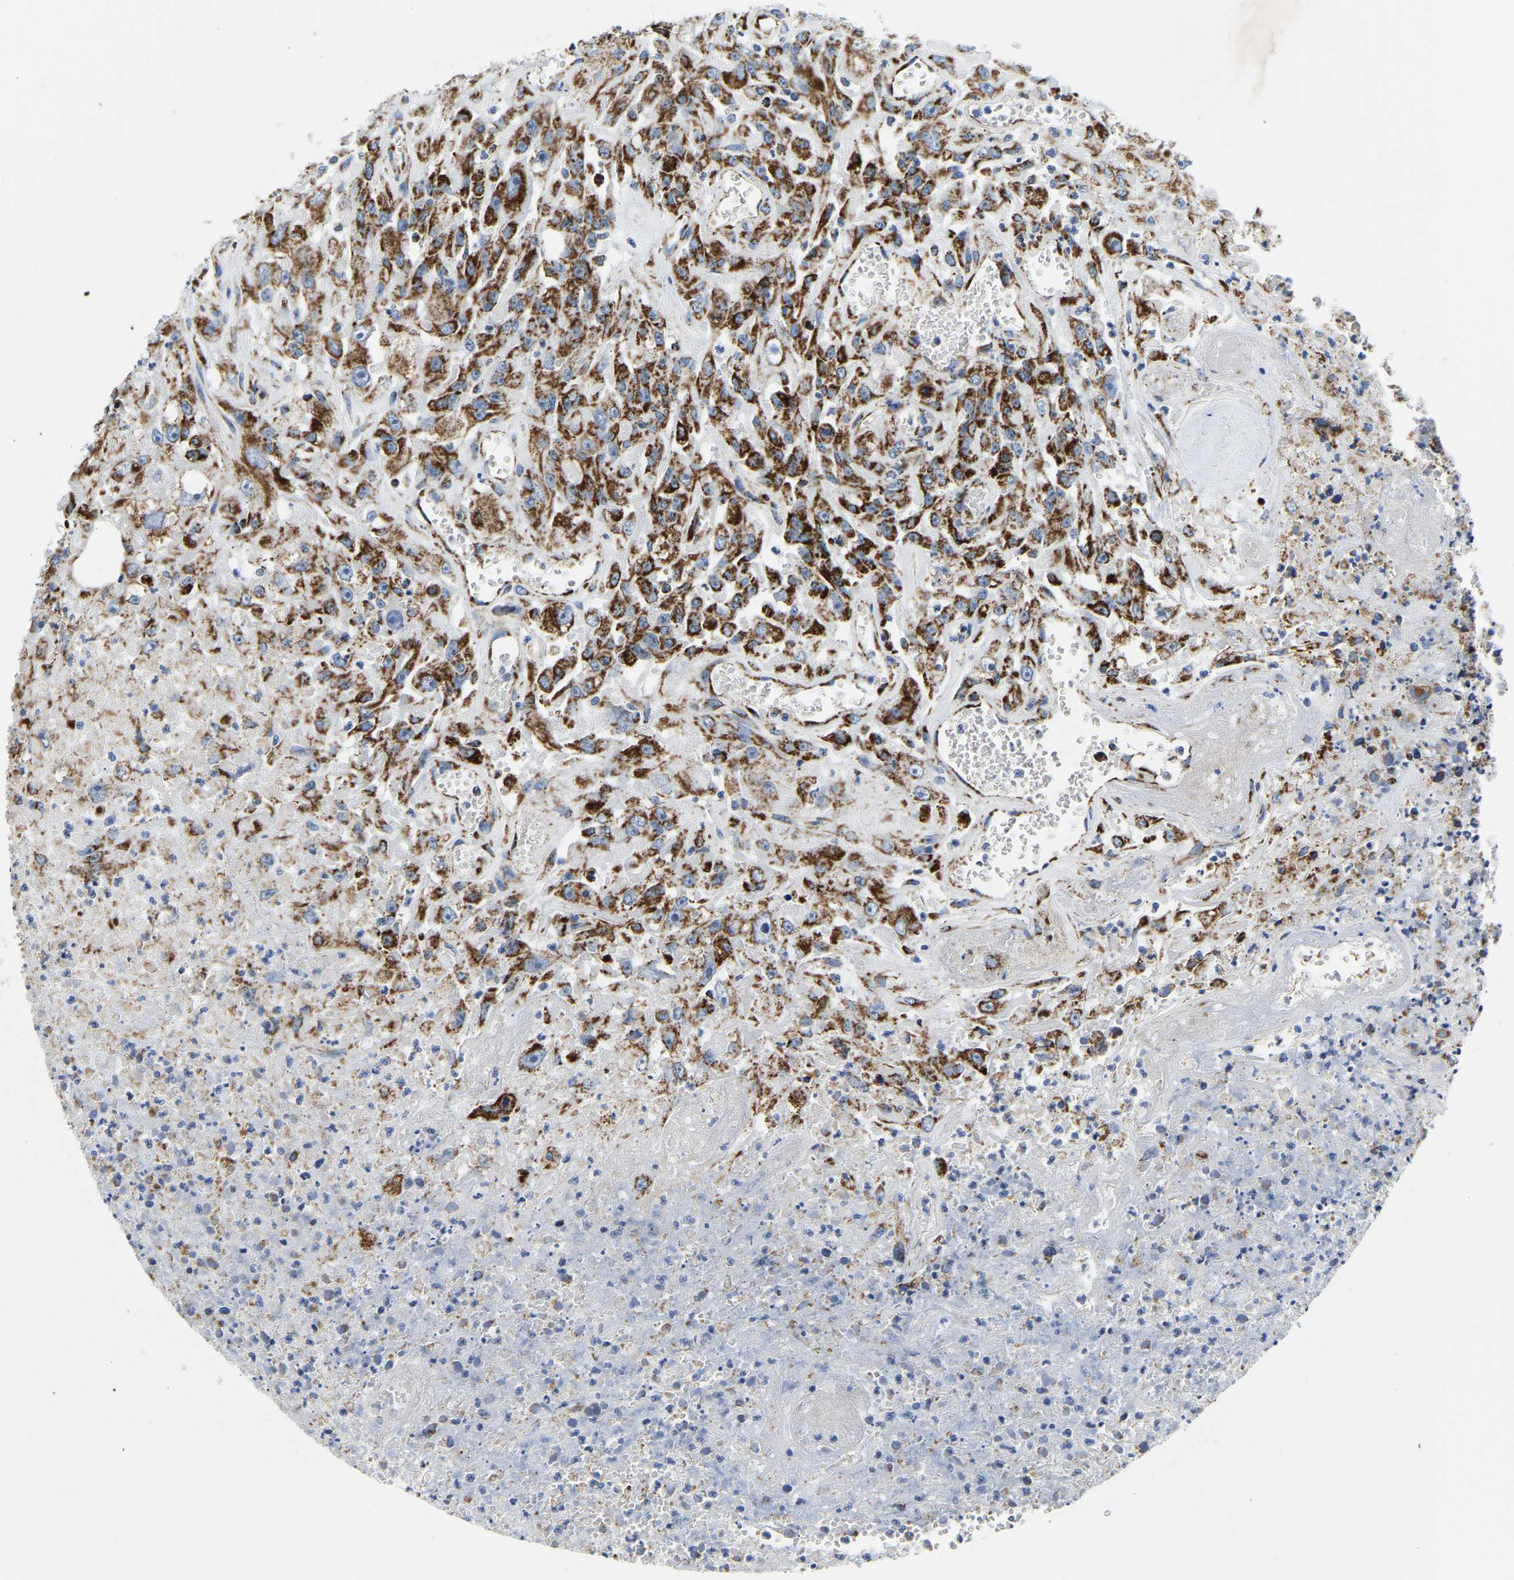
{"staining": {"intensity": "strong", "quantity": ">75%", "location": "cytoplasmic/membranous"}, "tissue": "urothelial cancer", "cell_type": "Tumor cells", "image_type": "cancer", "snomed": [{"axis": "morphology", "description": "Urothelial carcinoma, High grade"}, {"axis": "topography", "description": "Urinary bladder"}], "caption": "The histopathology image reveals a brown stain indicating the presence of a protein in the cytoplasmic/membranous of tumor cells in high-grade urothelial carcinoma.", "gene": "SFXN1", "patient": {"sex": "male", "age": 46}}